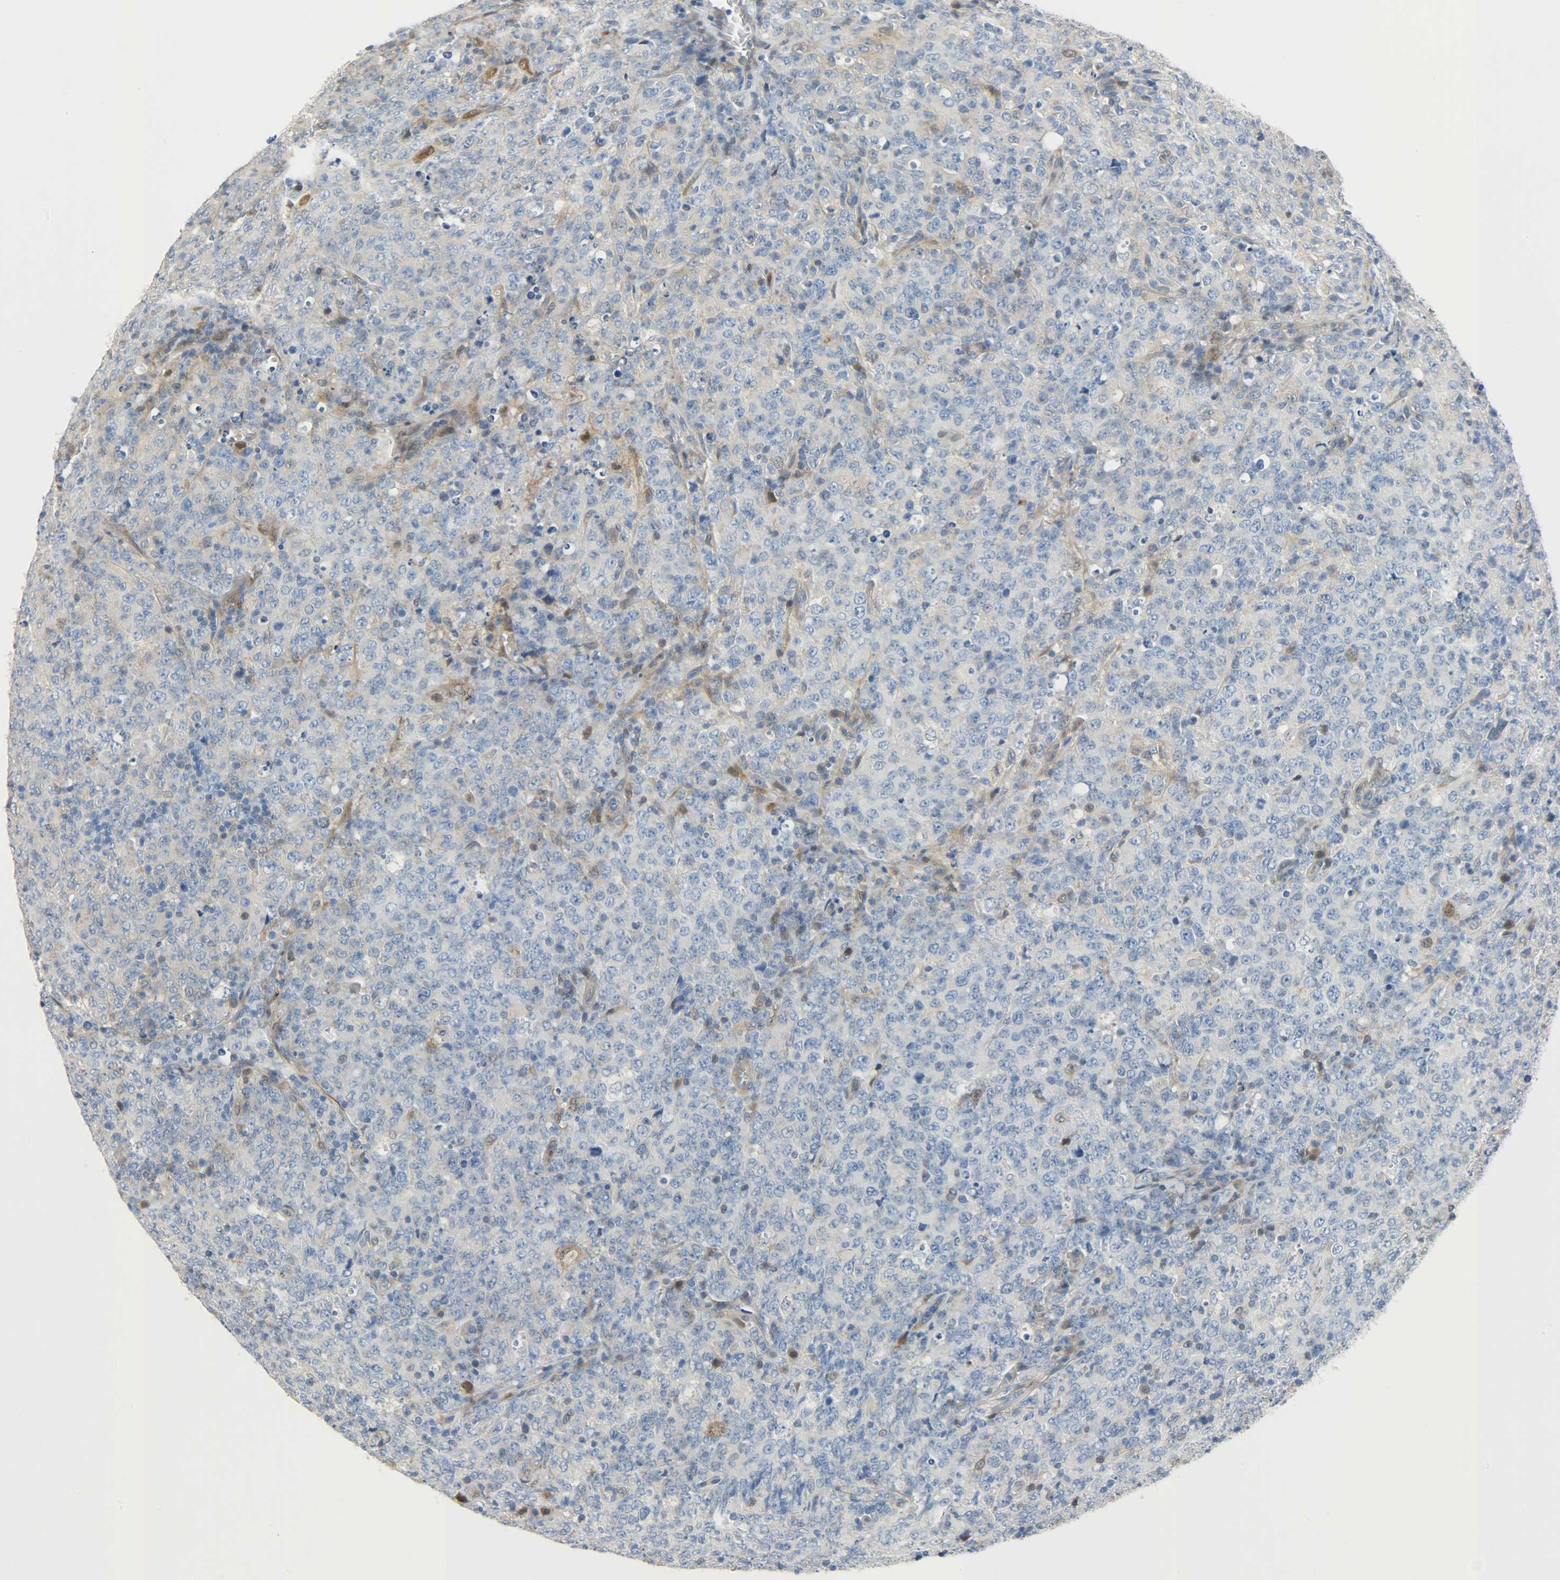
{"staining": {"intensity": "weak", "quantity": "<25%", "location": "cytoplasmic/membranous"}, "tissue": "lymphoma", "cell_type": "Tumor cells", "image_type": "cancer", "snomed": [{"axis": "morphology", "description": "Malignant lymphoma, non-Hodgkin's type, High grade"}, {"axis": "topography", "description": "Tonsil"}], "caption": "There is no significant staining in tumor cells of lymphoma.", "gene": "EIF4EBP1", "patient": {"sex": "female", "age": 36}}